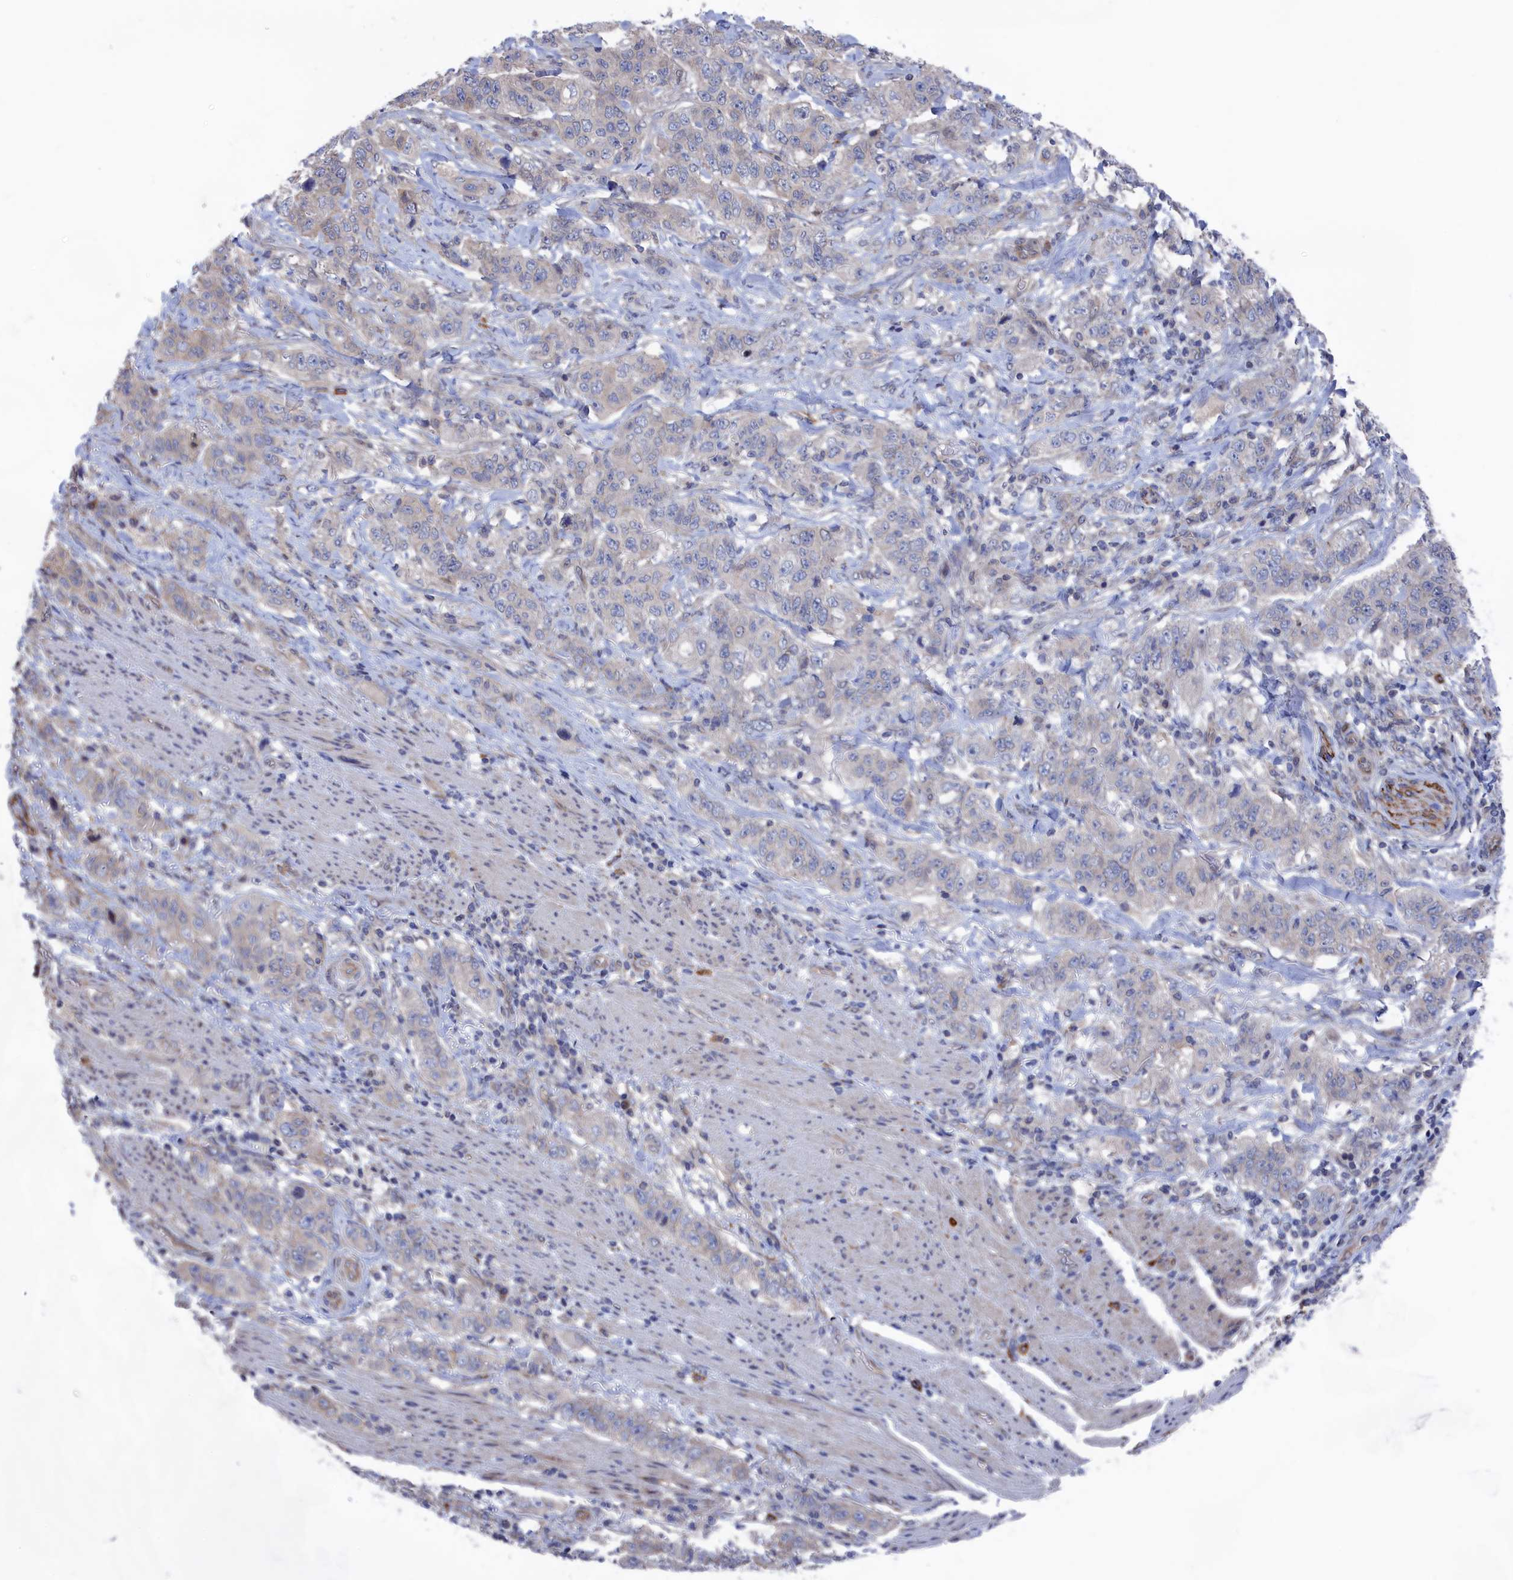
{"staining": {"intensity": "negative", "quantity": "none", "location": "none"}, "tissue": "stomach cancer", "cell_type": "Tumor cells", "image_type": "cancer", "snomed": [{"axis": "morphology", "description": "Adenocarcinoma, NOS"}, {"axis": "topography", "description": "Stomach"}], "caption": "Tumor cells show no significant protein expression in stomach cancer (adenocarcinoma).", "gene": "NUTF2", "patient": {"sex": "male", "age": 48}}